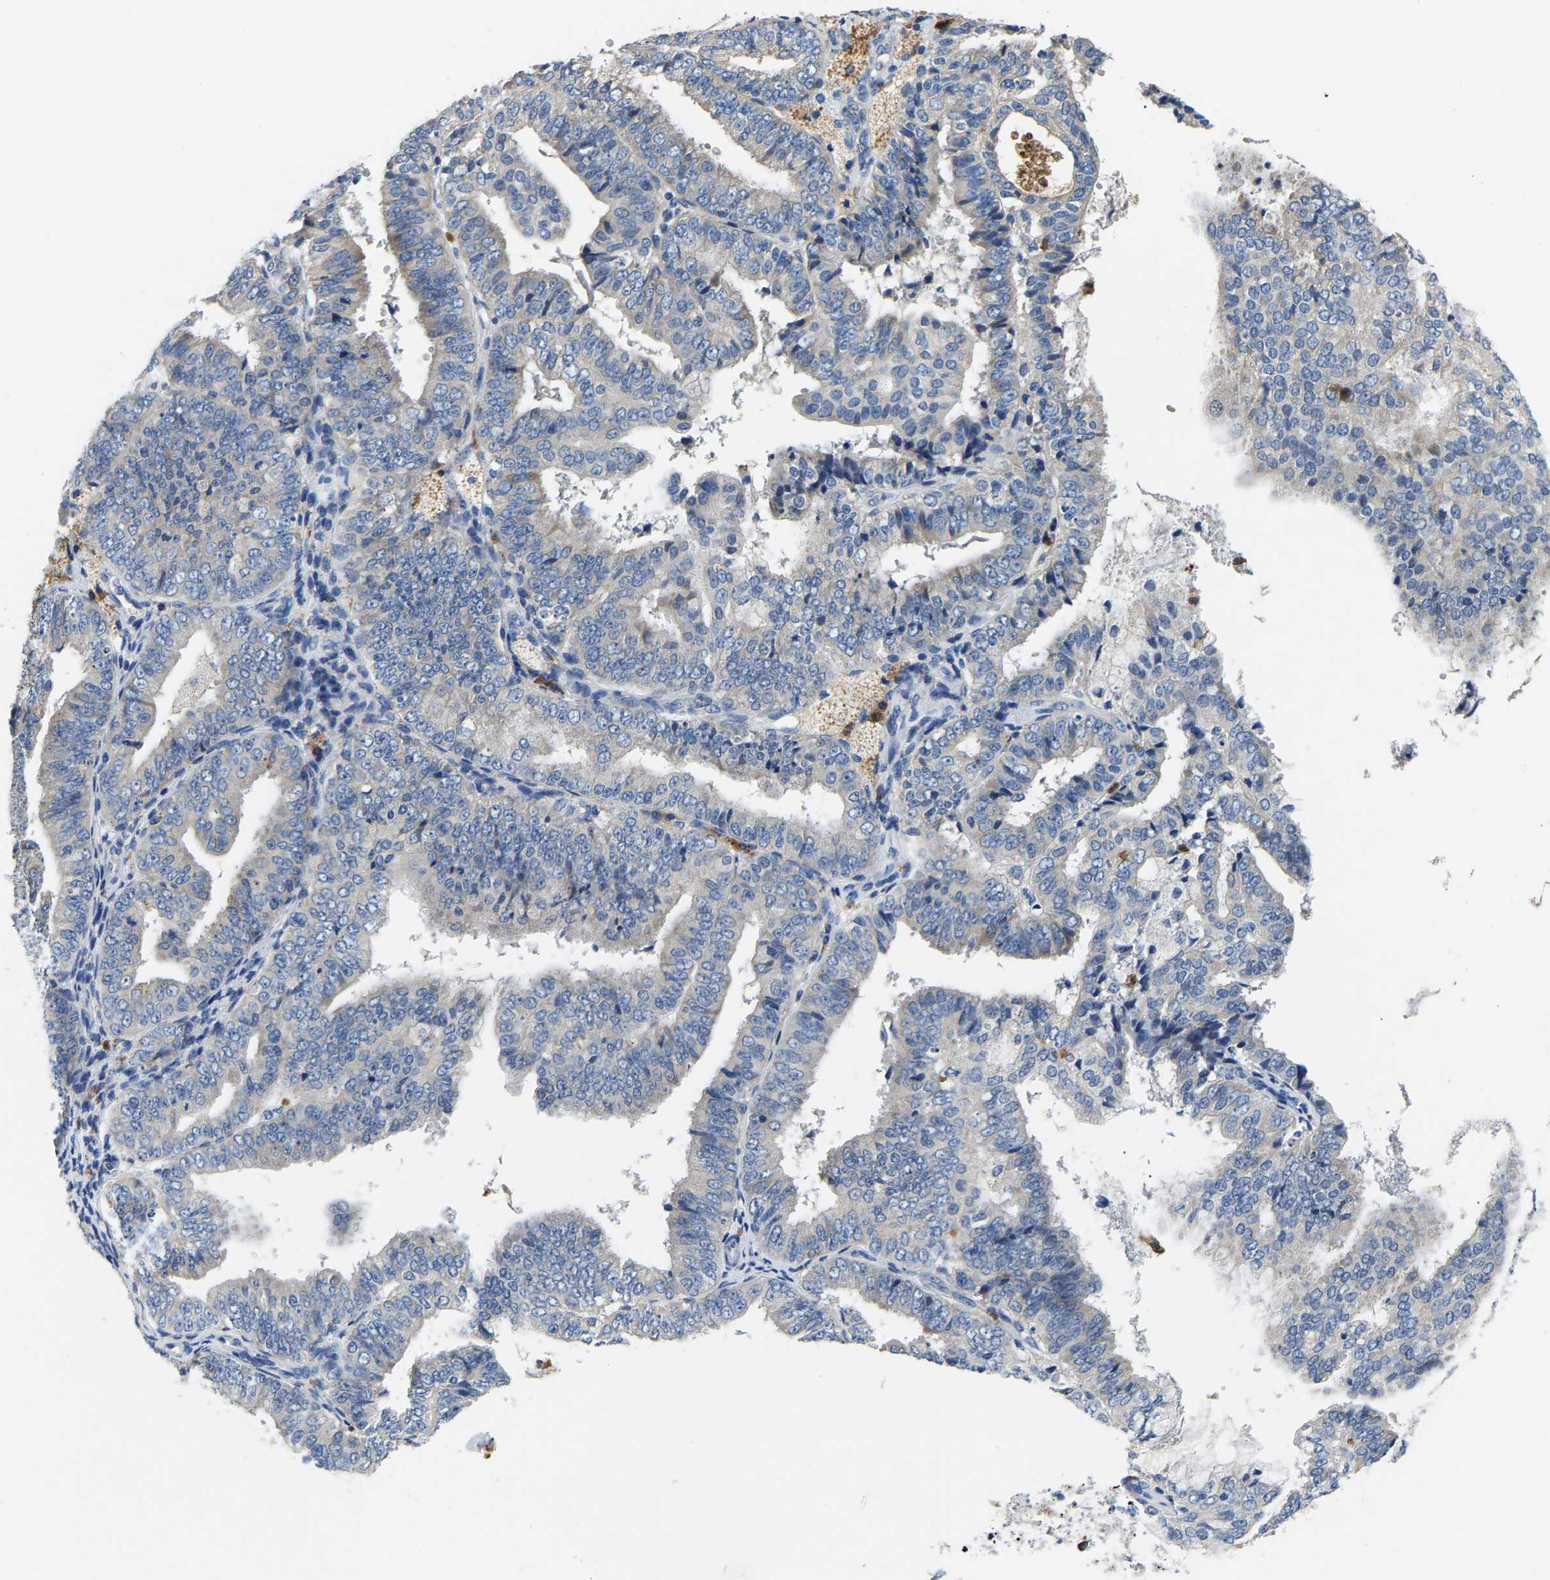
{"staining": {"intensity": "negative", "quantity": "none", "location": "none"}, "tissue": "endometrial cancer", "cell_type": "Tumor cells", "image_type": "cancer", "snomed": [{"axis": "morphology", "description": "Adenocarcinoma, NOS"}, {"axis": "topography", "description": "Endometrium"}], "caption": "Micrograph shows no protein positivity in tumor cells of endometrial cancer (adenocarcinoma) tissue. Nuclei are stained in blue.", "gene": "TOR1B", "patient": {"sex": "female", "age": 63}}